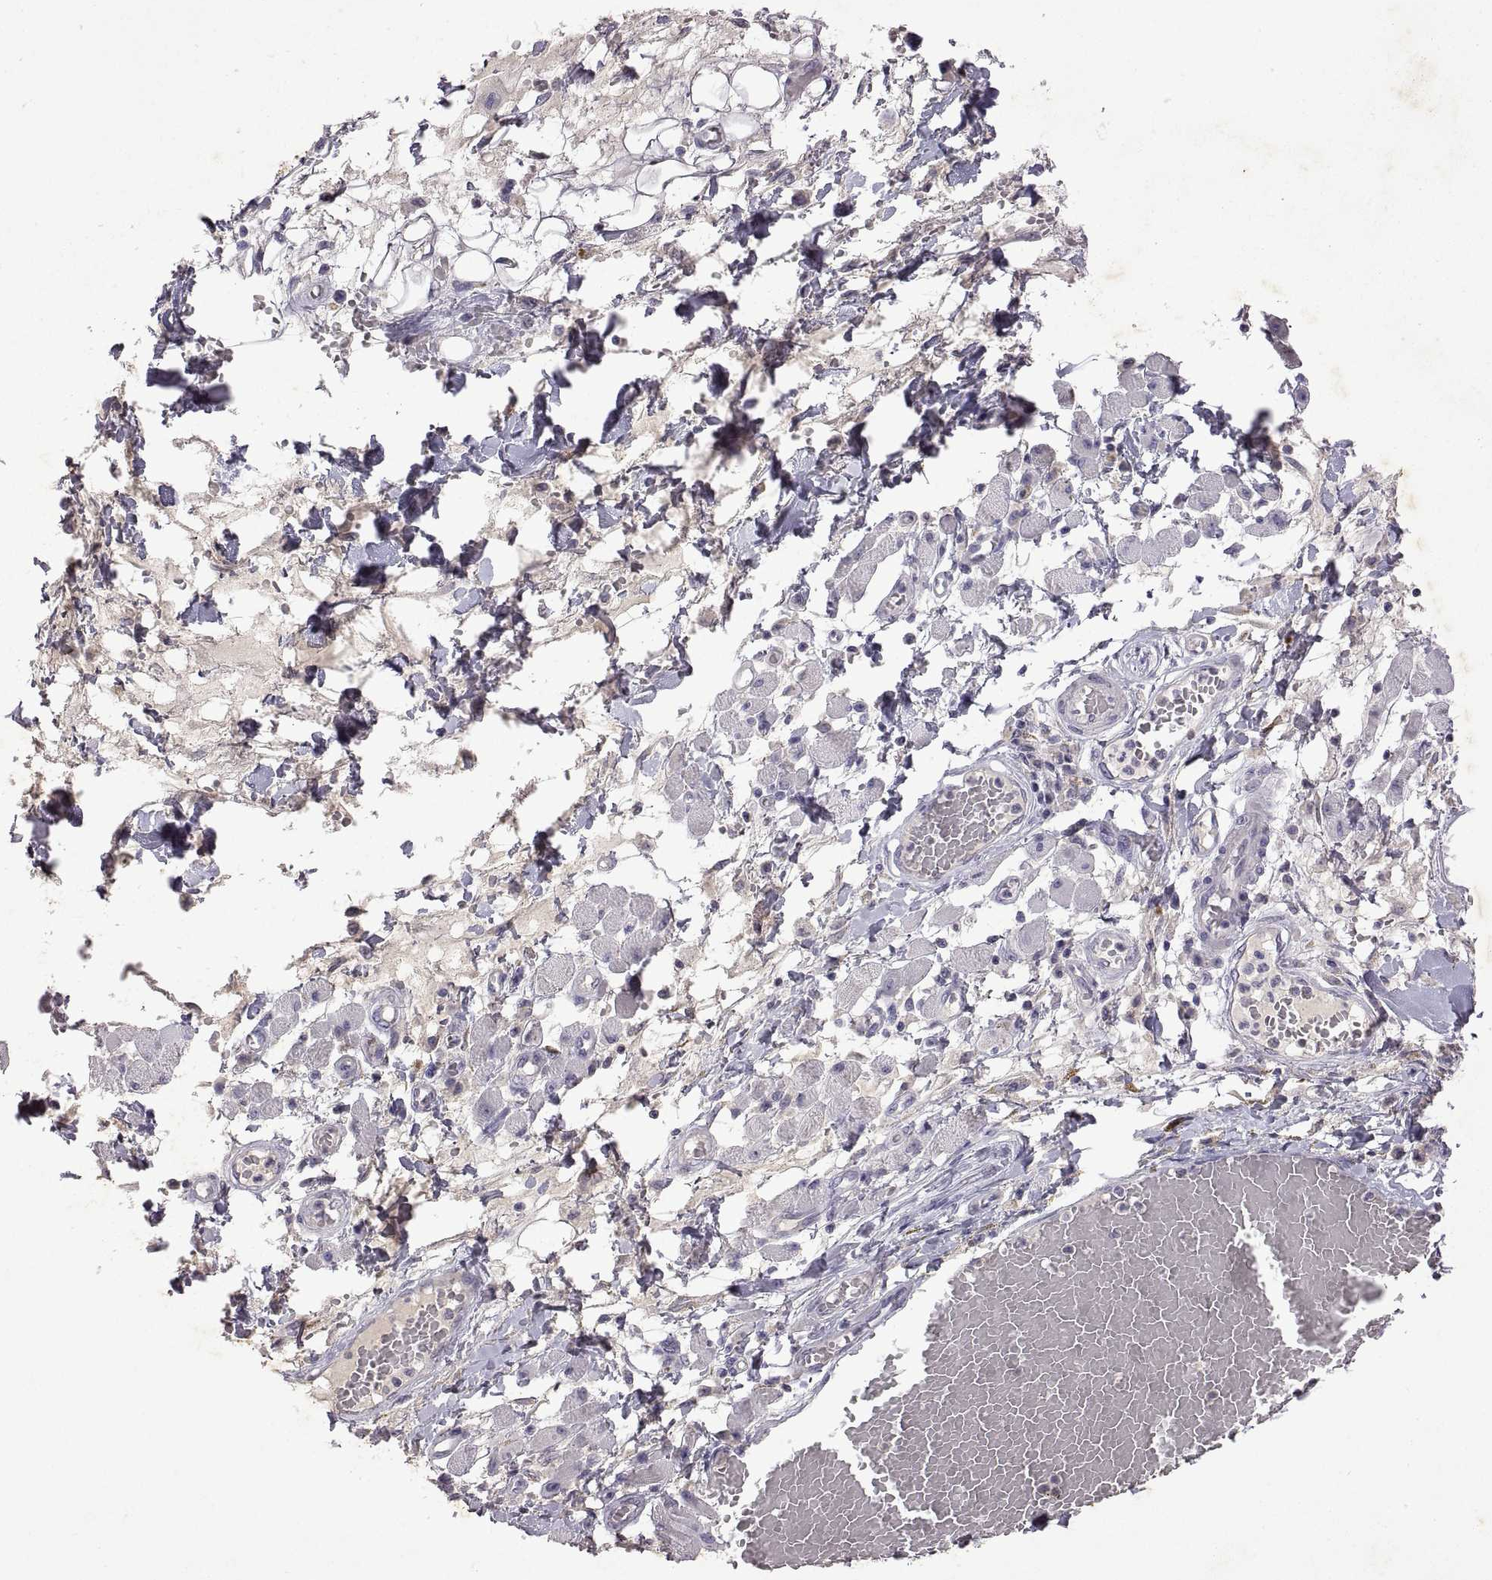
{"staining": {"intensity": "negative", "quantity": "none", "location": "none"}, "tissue": "melanoma", "cell_type": "Tumor cells", "image_type": "cancer", "snomed": [{"axis": "morphology", "description": "Malignant melanoma, NOS"}, {"axis": "topography", "description": "Skin"}], "caption": "Tumor cells show no significant protein expression in malignant melanoma. (DAB immunohistochemistry (IHC) visualized using brightfield microscopy, high magnification).", "gene": "DEFB136", "patient": {"sex": "female", "age": 91}}